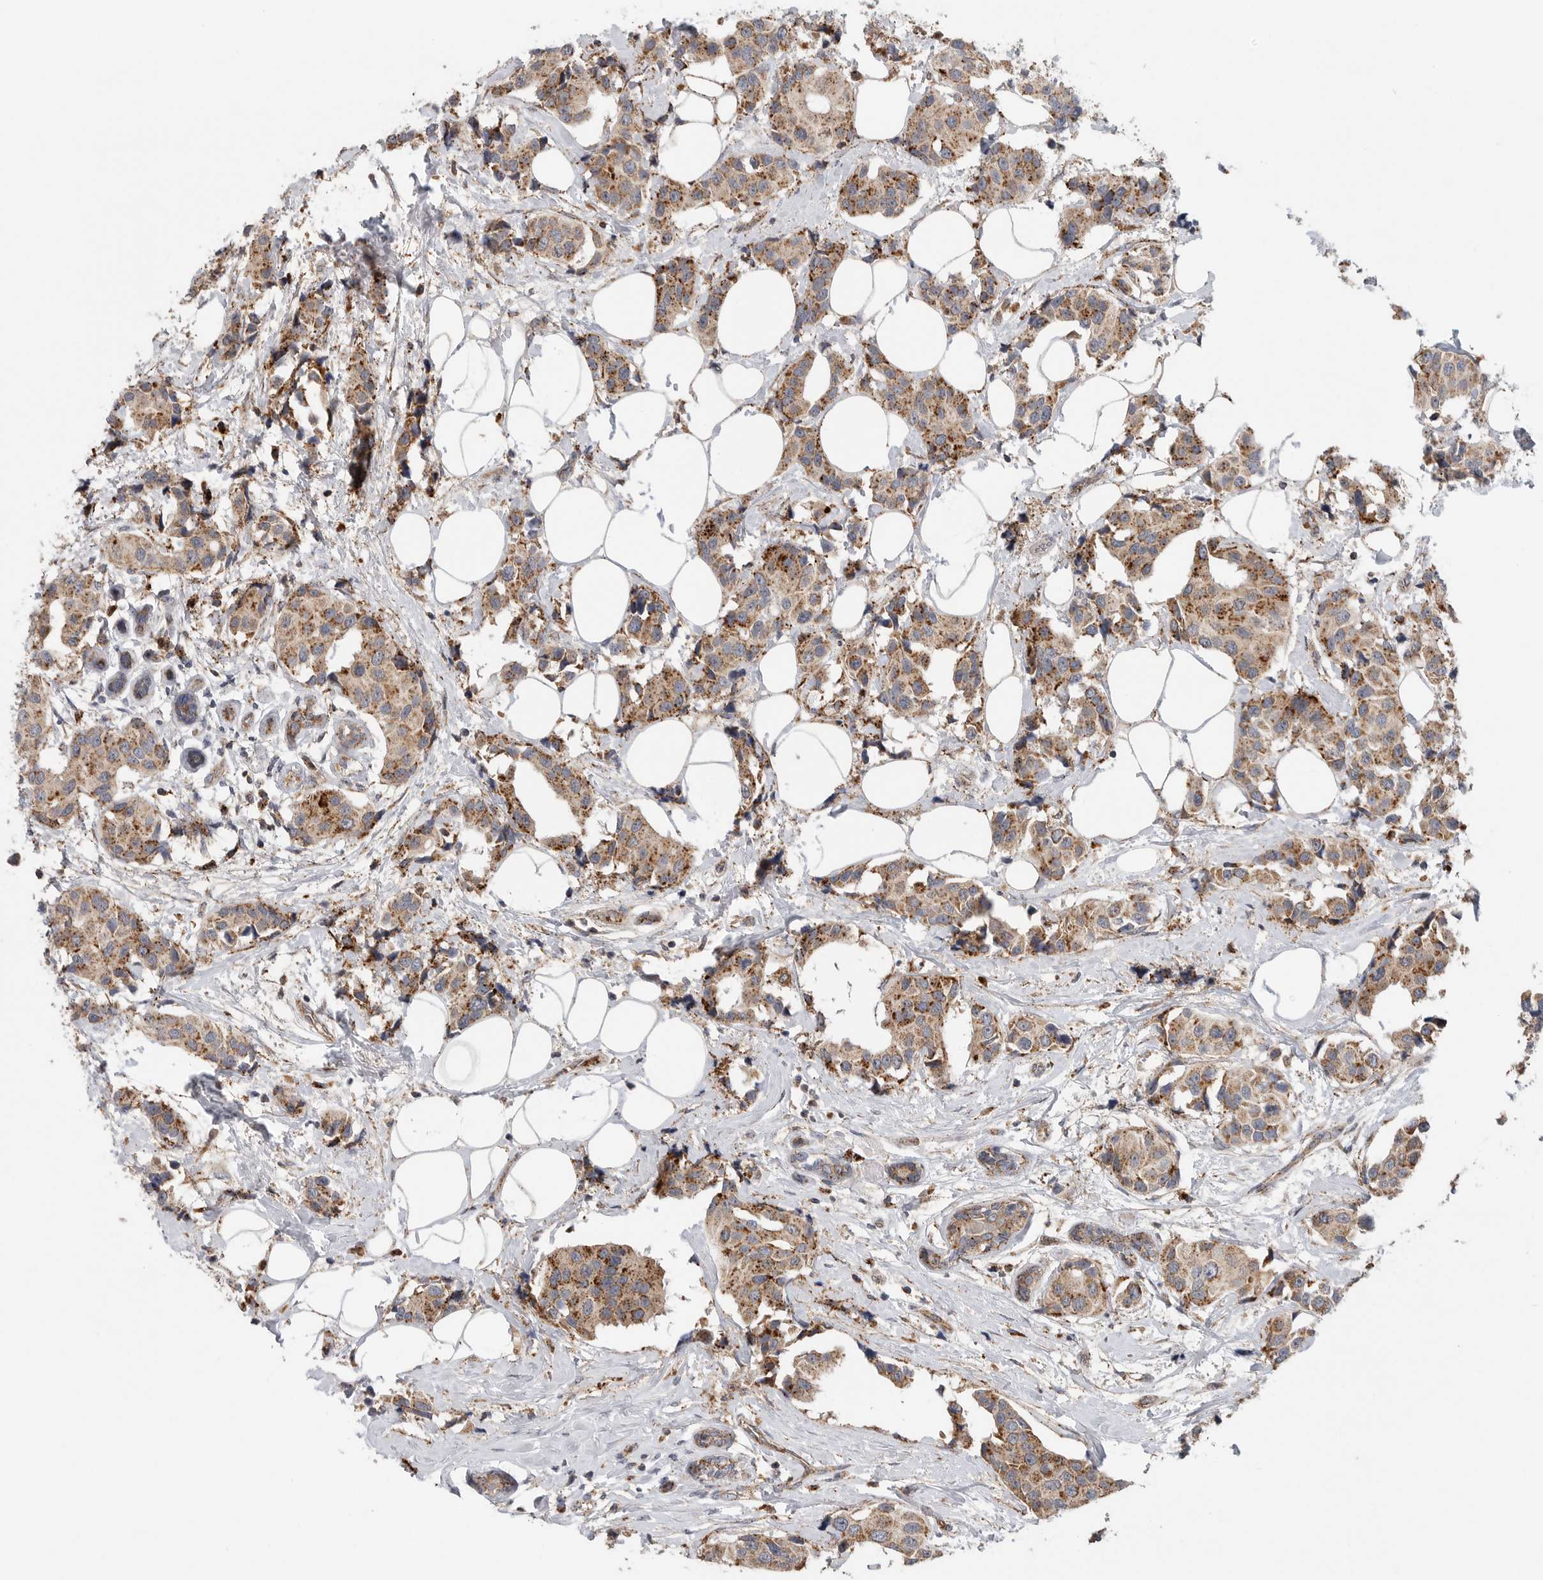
{"staining": {"intensity": "moderate", "quantity": ">75%", "location": "cytoplasmic/membranous"}, "tissue": "breast cancer", "cell_type": "Tumor cells", "image_type": "cancer", "snomed": [{"axis": "morphology", "description": "Normal tissue, NOS"}, {"axis": "morphology", "description": "Duct carcinoma"}, {"axis": "topography", "description": "Breast"}], "caption": "Immunohistochemistry staining of breast cancer, which displays medium levels of moderate cytoplasmic/membranous staining in approximately >75% of tumor cells indicating moderate cytoplasmic/membranous protein positivity. The staining was performed using DAB (brown) for protein detection and nuclei were counterstained in hematoxylin (blue).", "gene": "GALNS", "patient": {"sex": "female", "age": 39}}